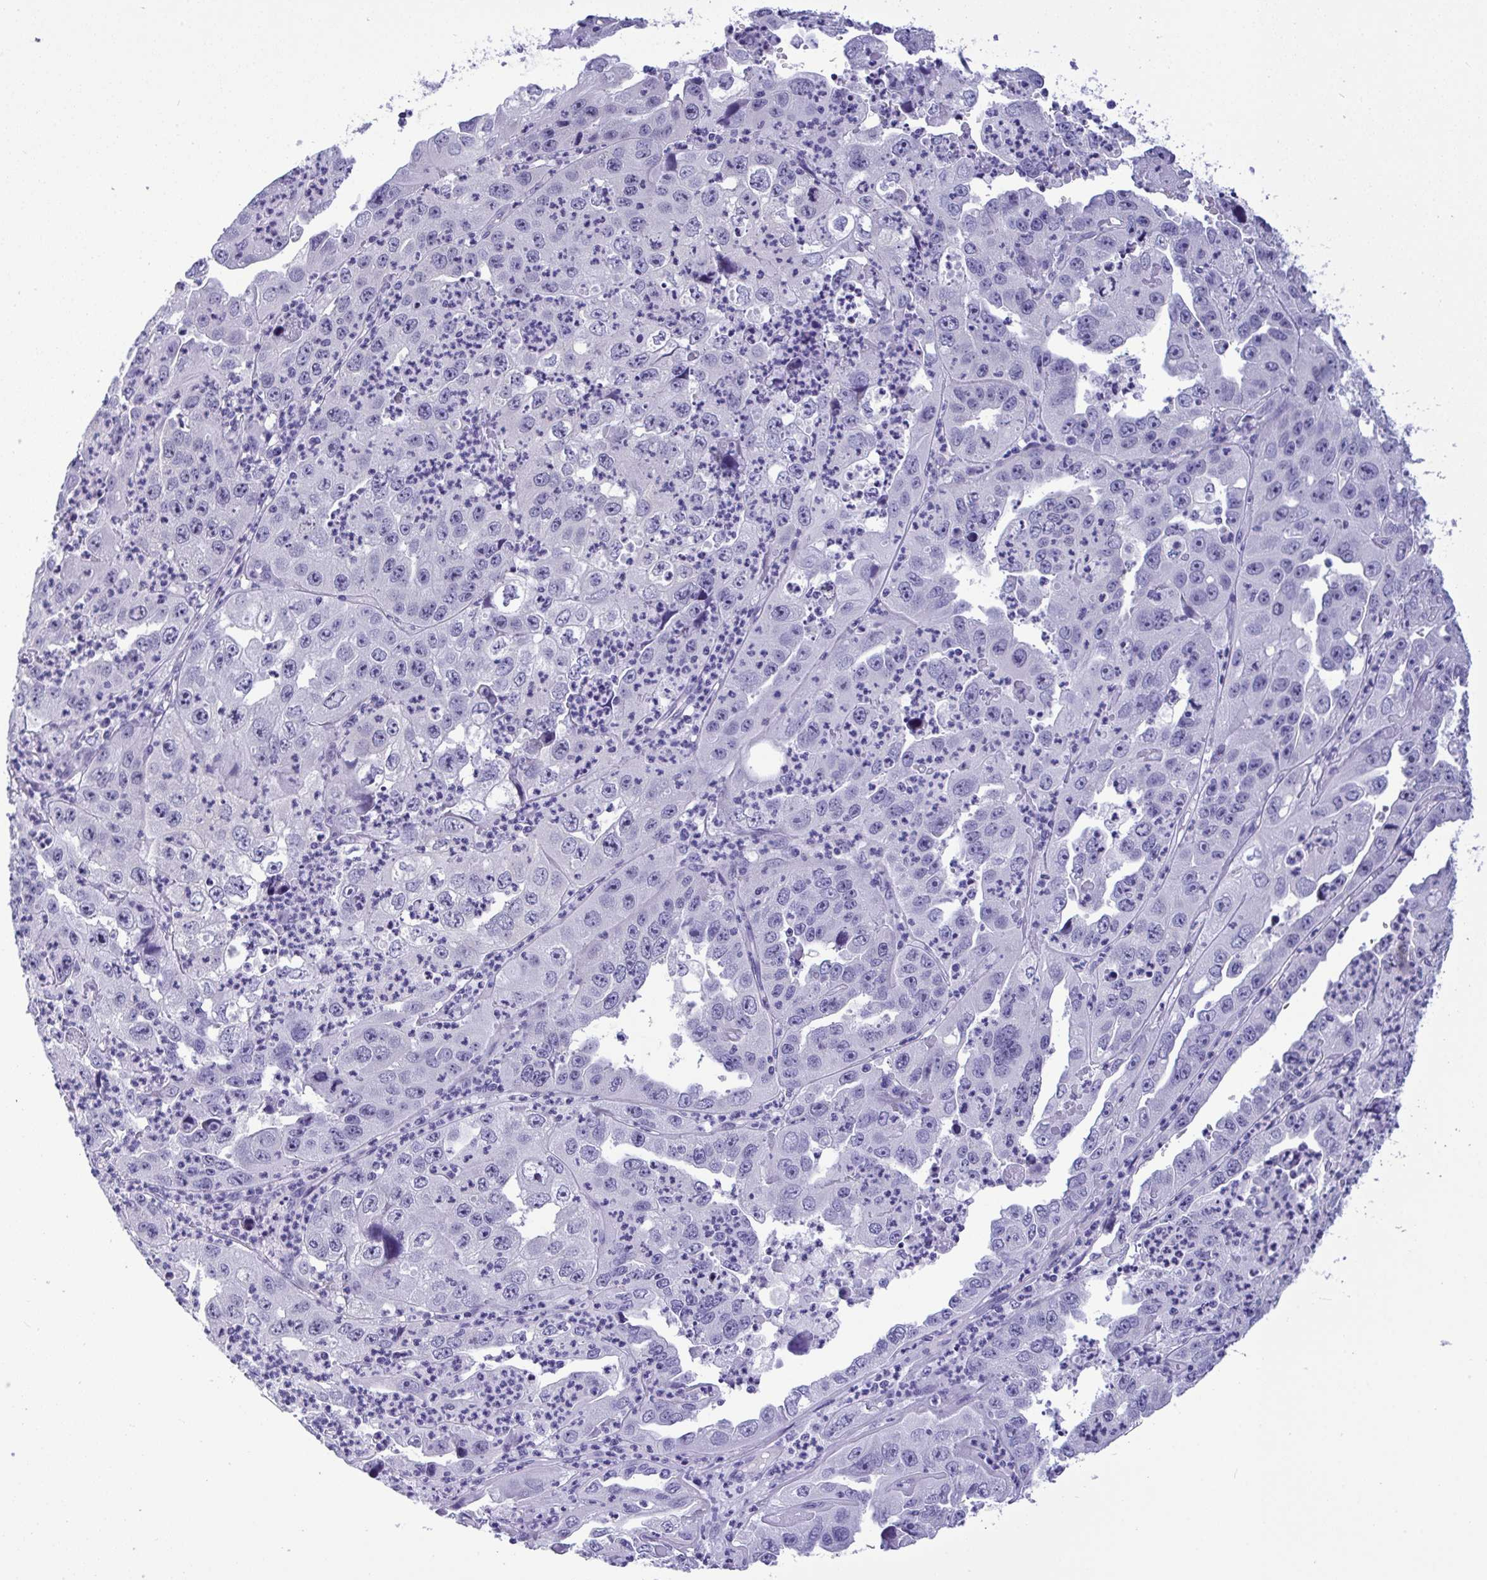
{"staining": {"intensity": "negative", "quantity": "none", "location": "none"}, "tissue": "endometrial cancer", "cell_type": "Tumor cells", "image_type": "cancer", "snomed": [{"axis": "morphology", "description": "Adenocarcinoma, NOS"}, {"axis": "topography", "description": "Uterus"}], "caption": "IHC image of human endometrial adenocarcinoma stained for a protein (brown), which exhibits no expression in tumor cells.", "gene": "YBX2", "patient": {"sex": "female", "age": 62}}